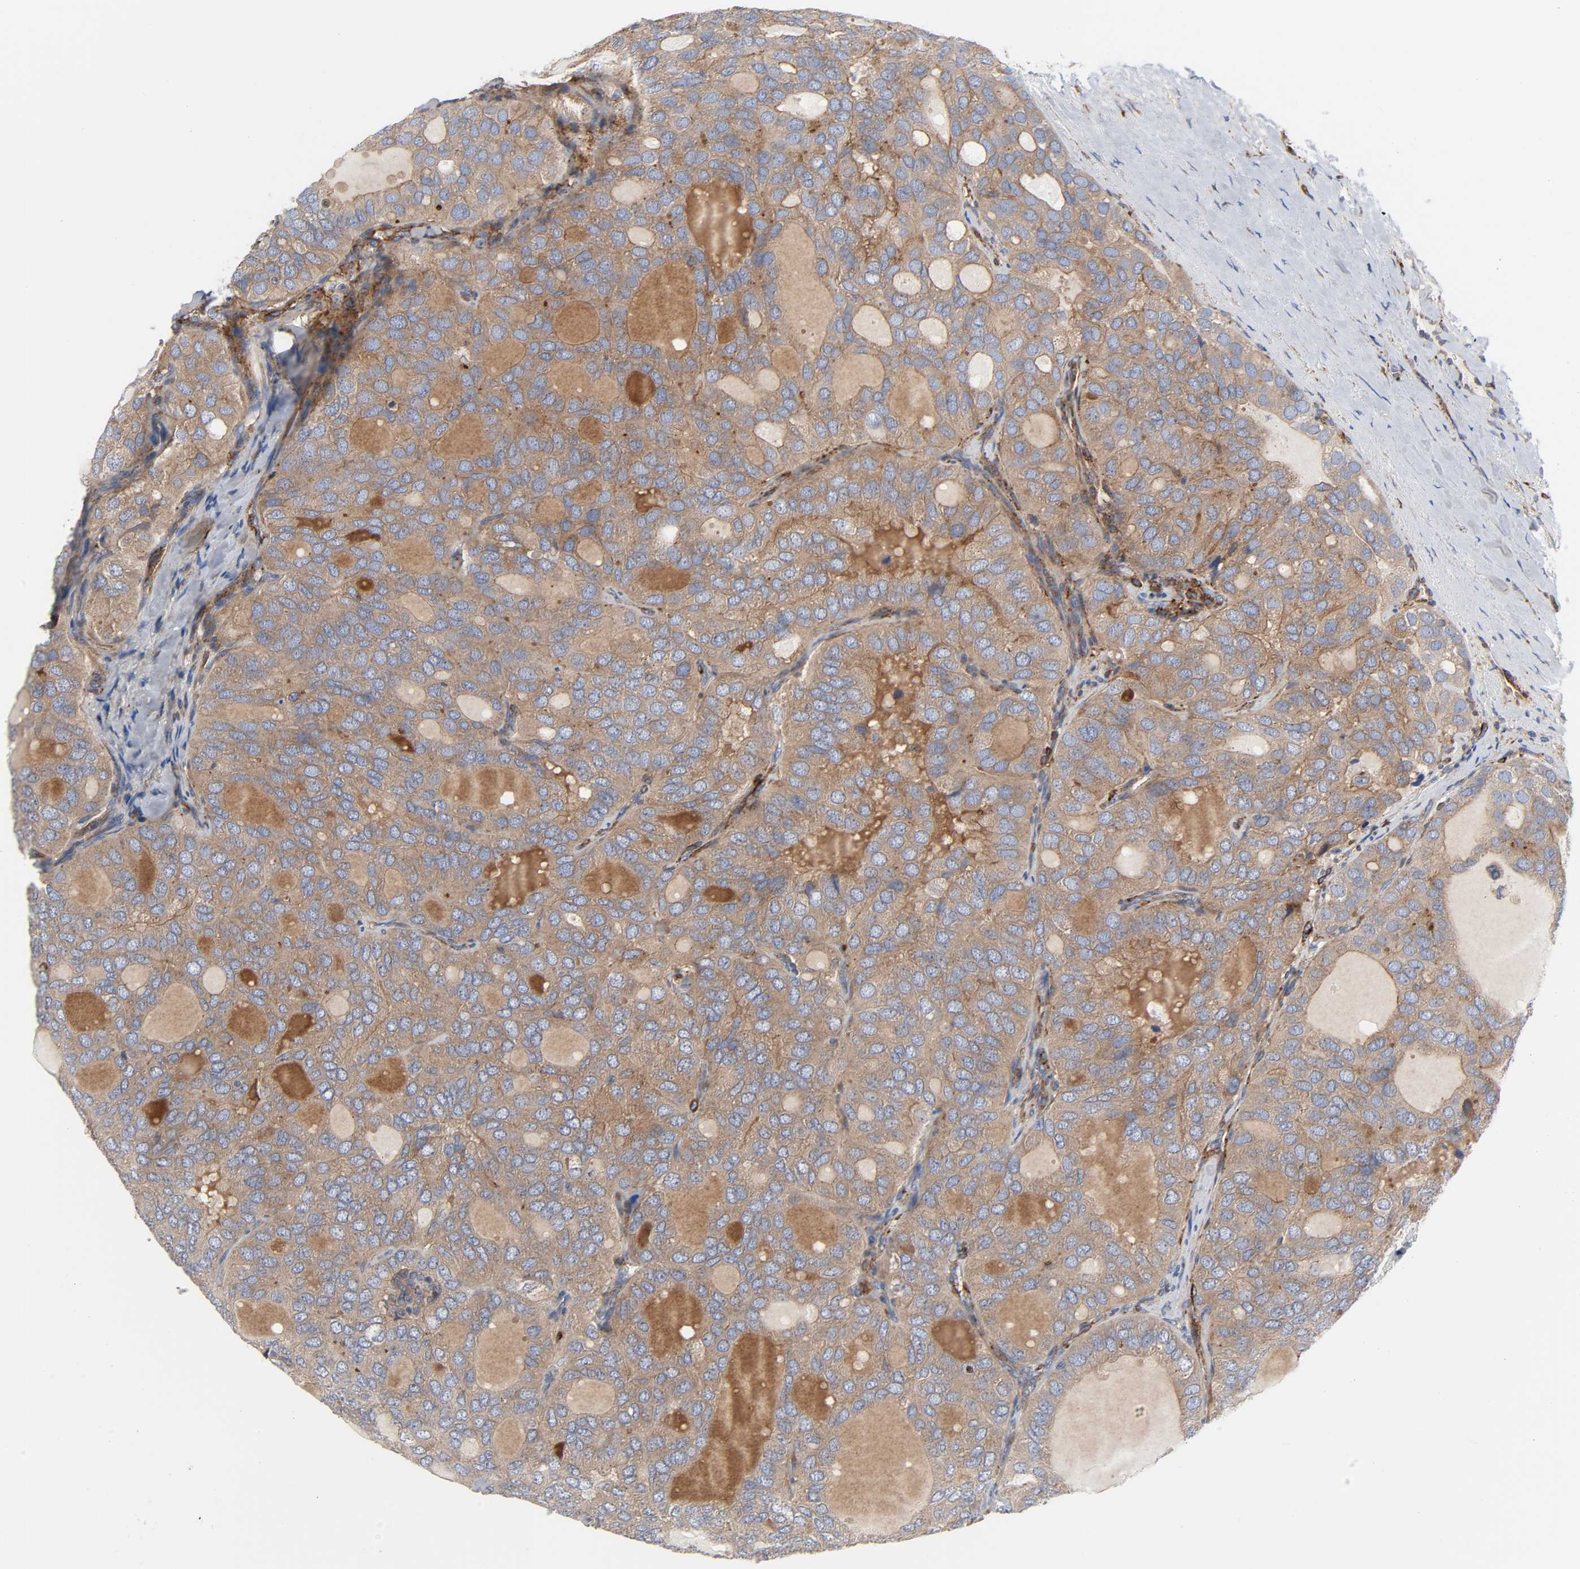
{"staining": {"intensity": "moderate", "quantity": ">75%", "location": "cytoplasmic/membranous"}, "tissue": "thyroid cancer", "cell_type": "Tumor cells", "image_type": "cancer", "snomed": [{"axis": "morphology", "description": "Follicular adenoma carcinoma, NOS"}, {"axis": "topography", "description": "Thyroid gland"}], "caption": "Immunohistochemical staining of human follicular adenoma carcinoma (thyroid) demonstrates moderate cytoplasmic/membranous protein expression in approximately >75% of tumor cells. (DAB (3,3'-diaminobenzidine) IHC, brown staining for protein, blue staining for nuclei).", "gene": "ARHGAP1", "patient": {"sex": "male", "age": 75}}